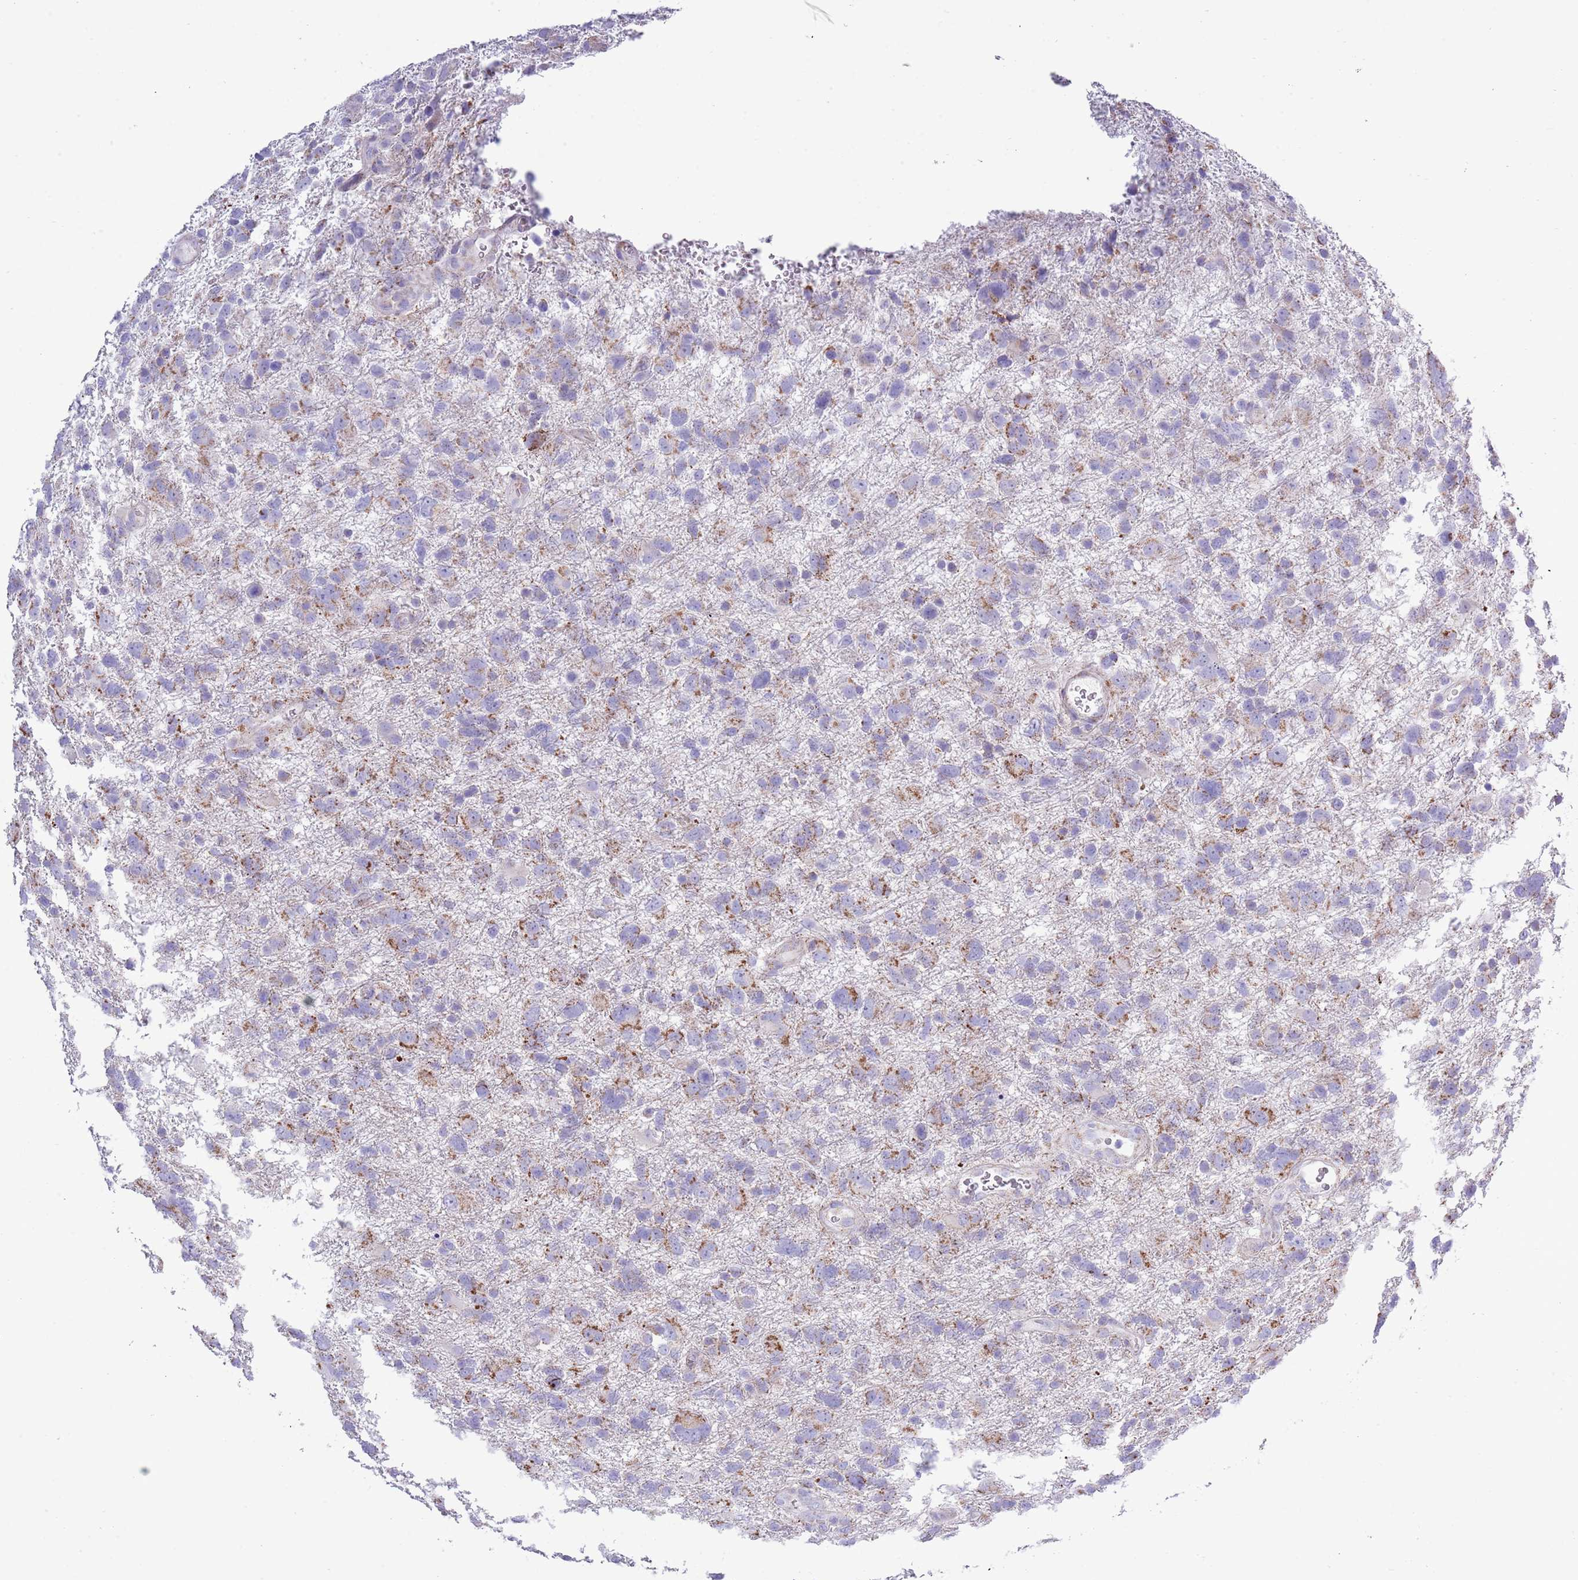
{"staining": {"intensity": "moderate", "quantity": "25%-75%", "location": "cytoplasmic/membranous"}, "tissue": "glioma", "cell_type": "Tumor cells", "image_type": "cancer", "snomed": [{"axis": "morphology", "description": "Glioma, malignant, High grade"}, {"axis": "topography", "description": "Brain"}], "caption": "Glioma stained with DAB immunohistochemistry (IHC) reveals medium levels of moderate cytoplasmic/membranous positivity in approximately 25%-75% of tumor cells.", "gene": "MOCOS", "patient": {"sex": "male", "age": 61}}